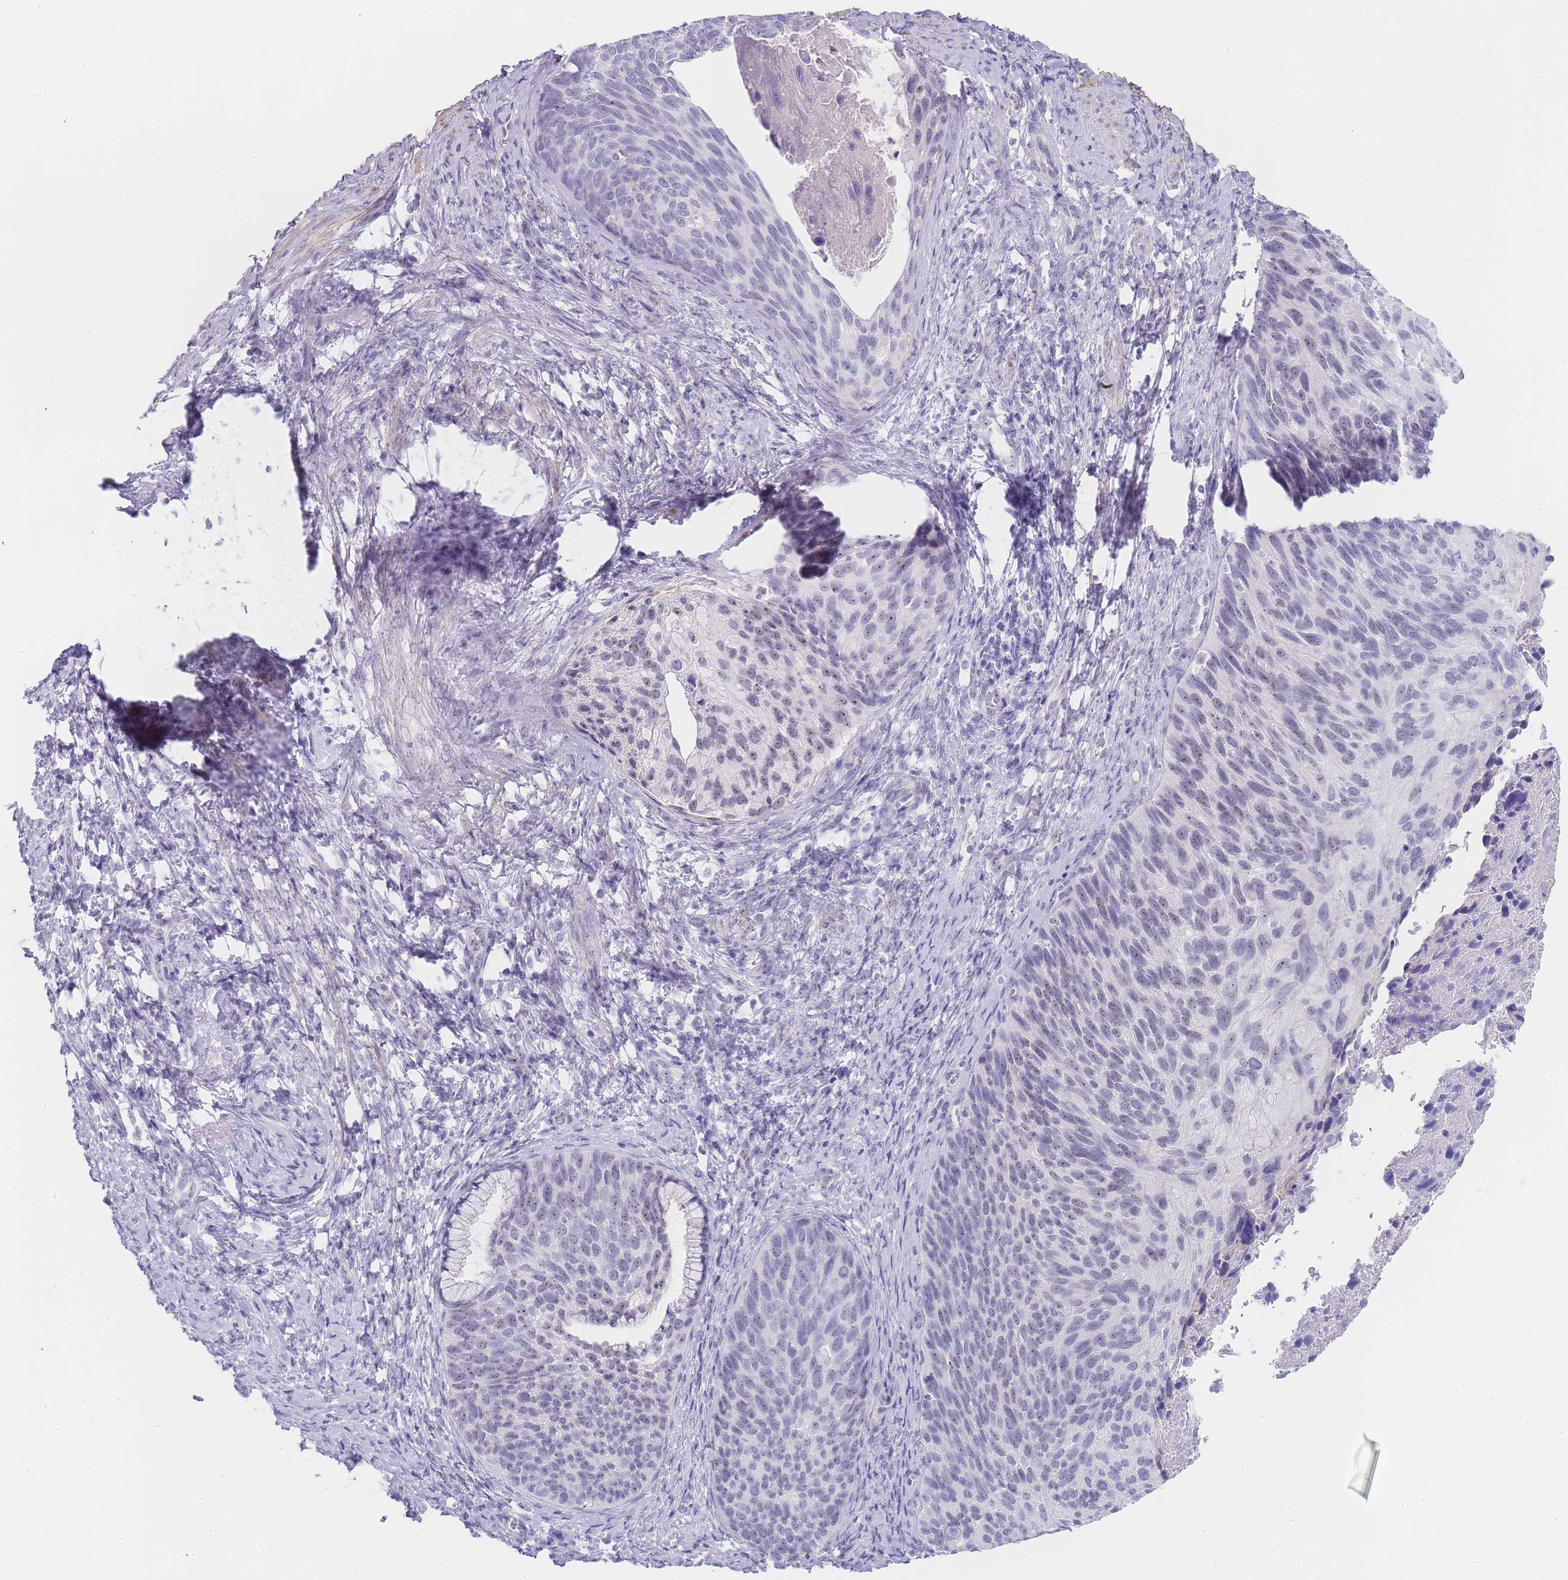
{"staining": {"intensity": "moderate", "quantity": "<25%", "location": "nuclear"}, "tissue": "cervical cancer", "cell_type": "Tumor cells", "image_type": "cancer", "snomed": [{"axis": "morphology", "description": "Squamous cell carcinoma, NOS"}, {"axis": "topography", "description": "Cervix"}], "caption": "Cervical cancer tissue displays moderate nuclear expression in about <25% of tumor cells The staining was performed using DAB (3,3'-diaminobenzidine) to visualize the protein expression in brown, while the nuclei were stained in blue with hematoxylin (Magnification: 20x).", "gene": "NOP14", "patient": {"sex": "female", "age": 80}}